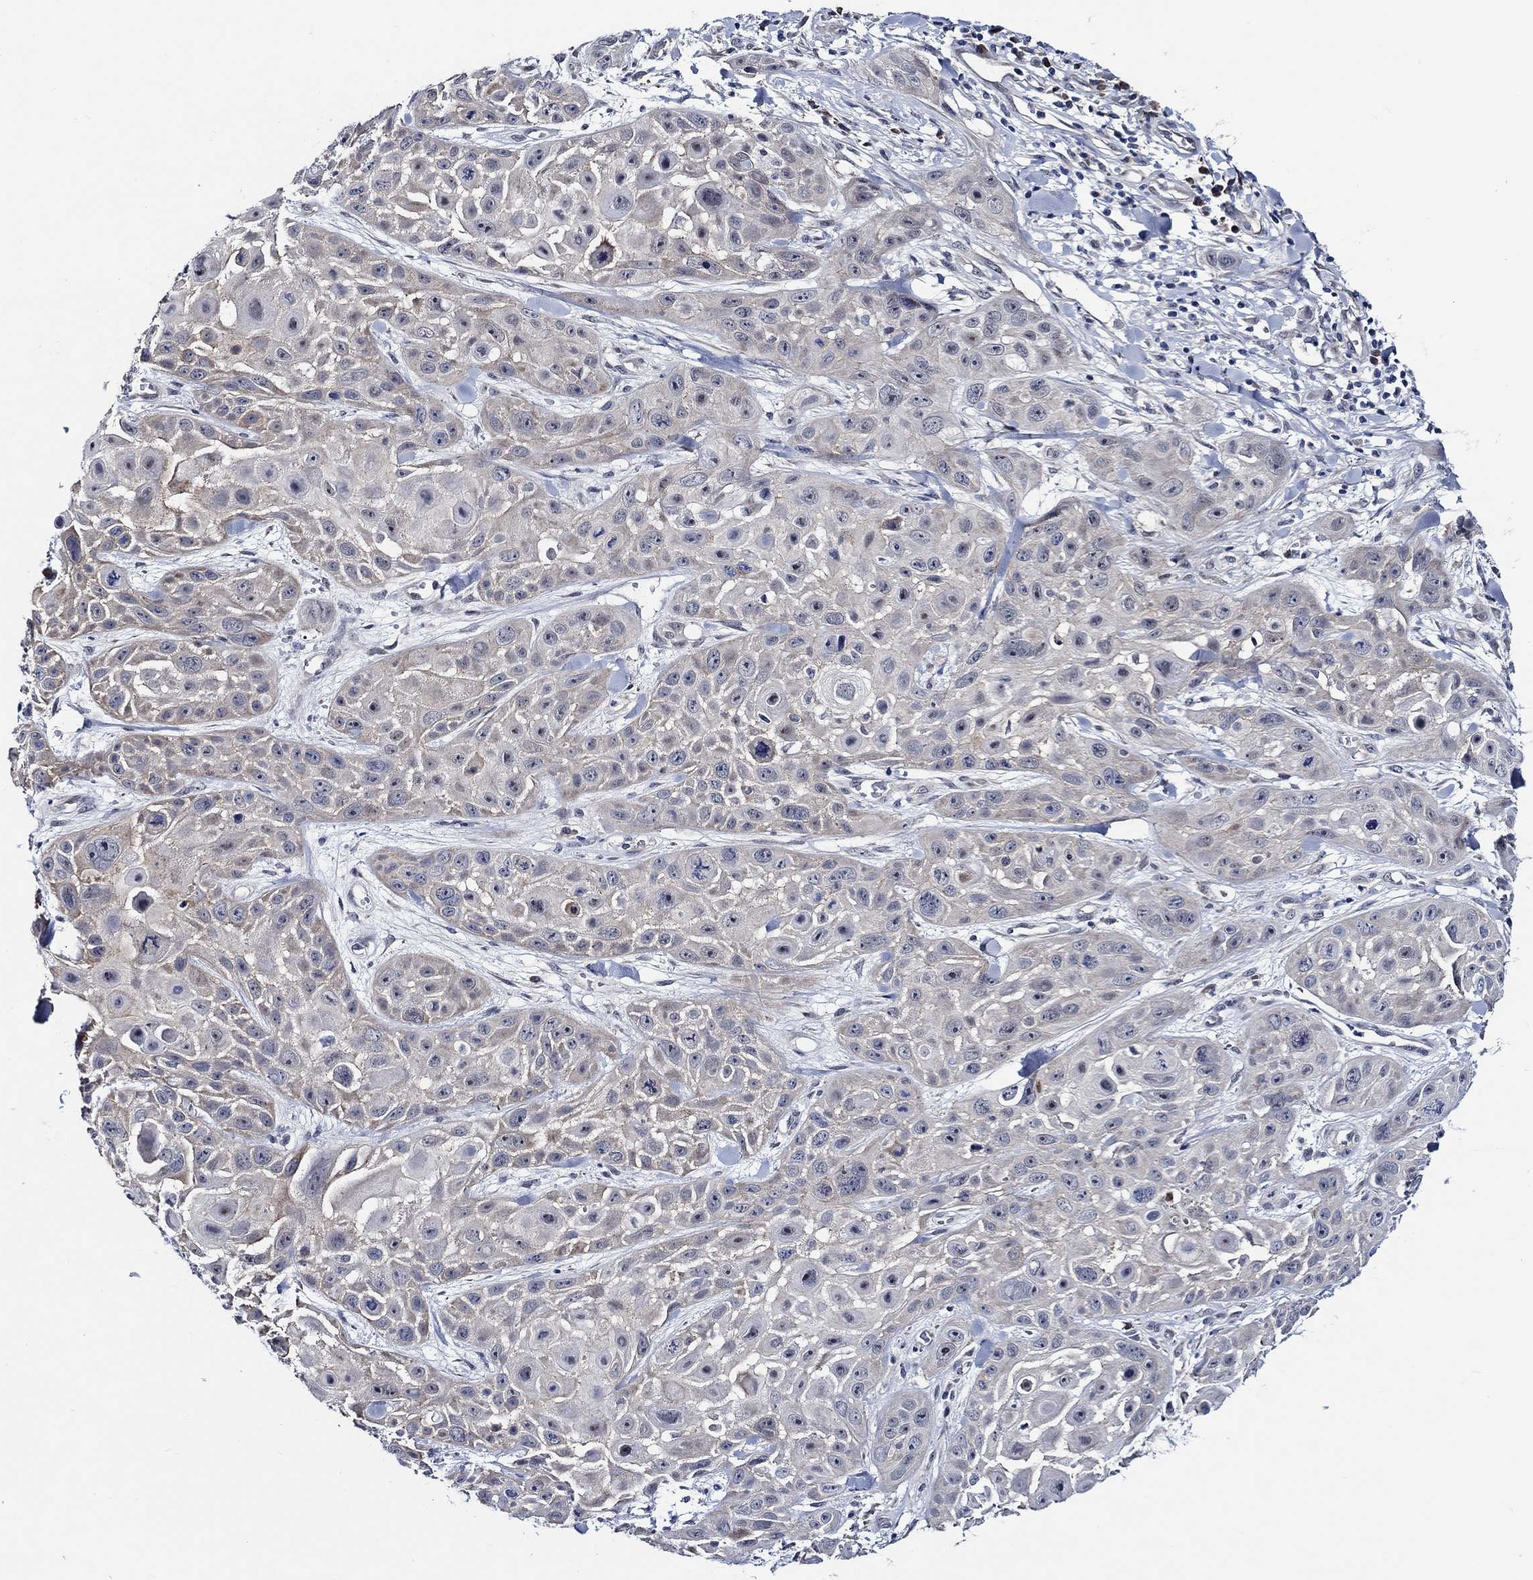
{"staining": {"intensity": "negative", "quantity": "none", "location": "none"}, "tissue": "skin cancer", "cell_type": "Tumor cells", "image_type": "cancer", "snomed": [{"axis": "morphology", "description": "Squamous cell carcinoma, NOS"}, {"axis": "topography", "description": "Skin"}, {"axis": "topography", "description": "Anal"}], "caption": "Human skin cancer stained for a protein using immunohistochemistry (IHC) shows no expression in tumor cells.", "gene": "C8orf48", "patient": {"sex": "female", "age": 75}}